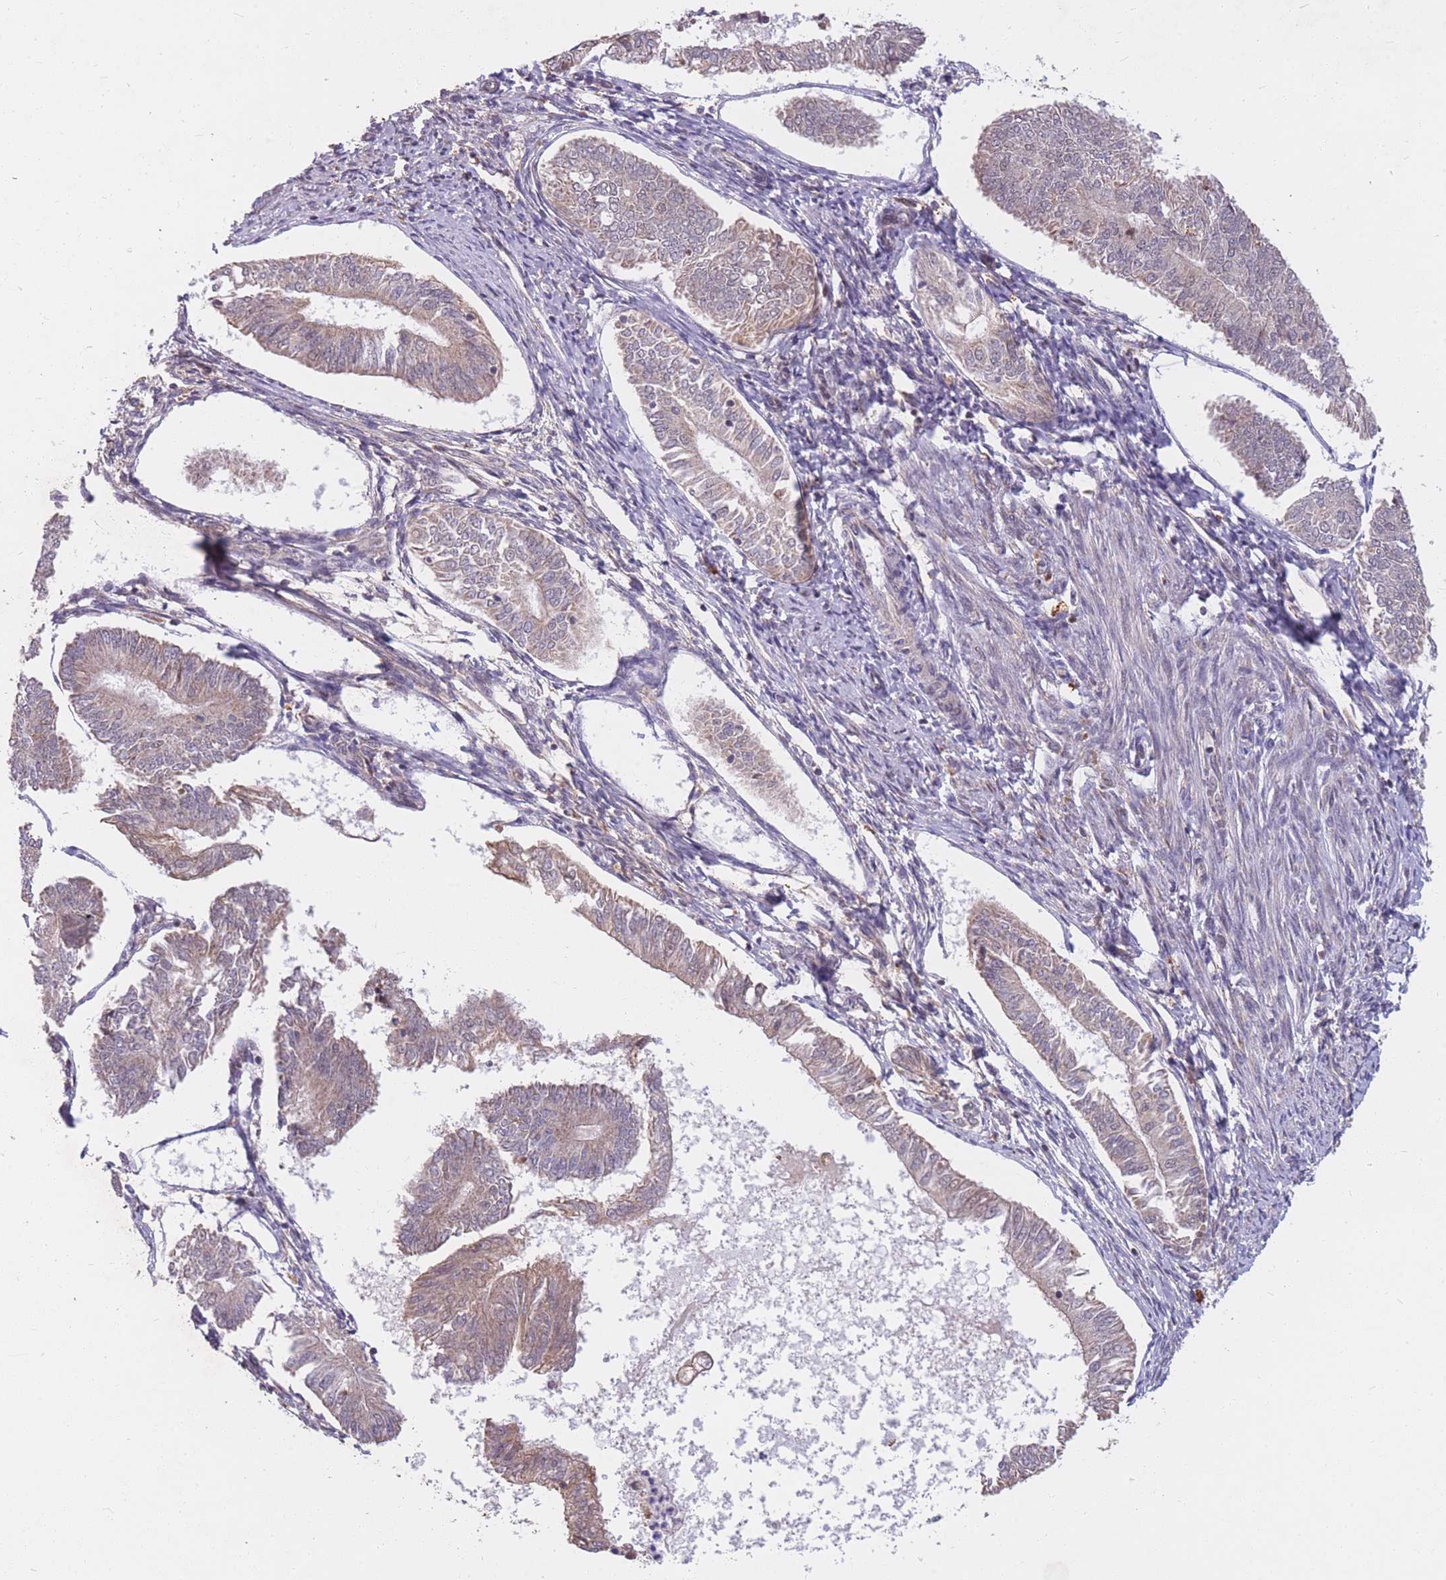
{"staining": {"intensity": "weak", "quantity": "25%-75%", "location": "cytoplasmic/membranous"}, "tissue": "endometrial cancer", "cell_type": "Tumor cells", "image_type": "cancer", "snomed": [{"axis": "morphology", "description": "Adenocarcinoma, NOS"}, {"axis": "topography", "description": "Endometrium"}], "caption": "Tumor cells reveal weak cytoplasmic/membranous positivity in about 25%-75% of cells in endometrial cancer. (DAB (3,3'-diaminobenzidine) IHC with brightfield microscopy, high magnification).", "gene": "PTPMT1", "patient": {"sex": "female", "age": 58}}